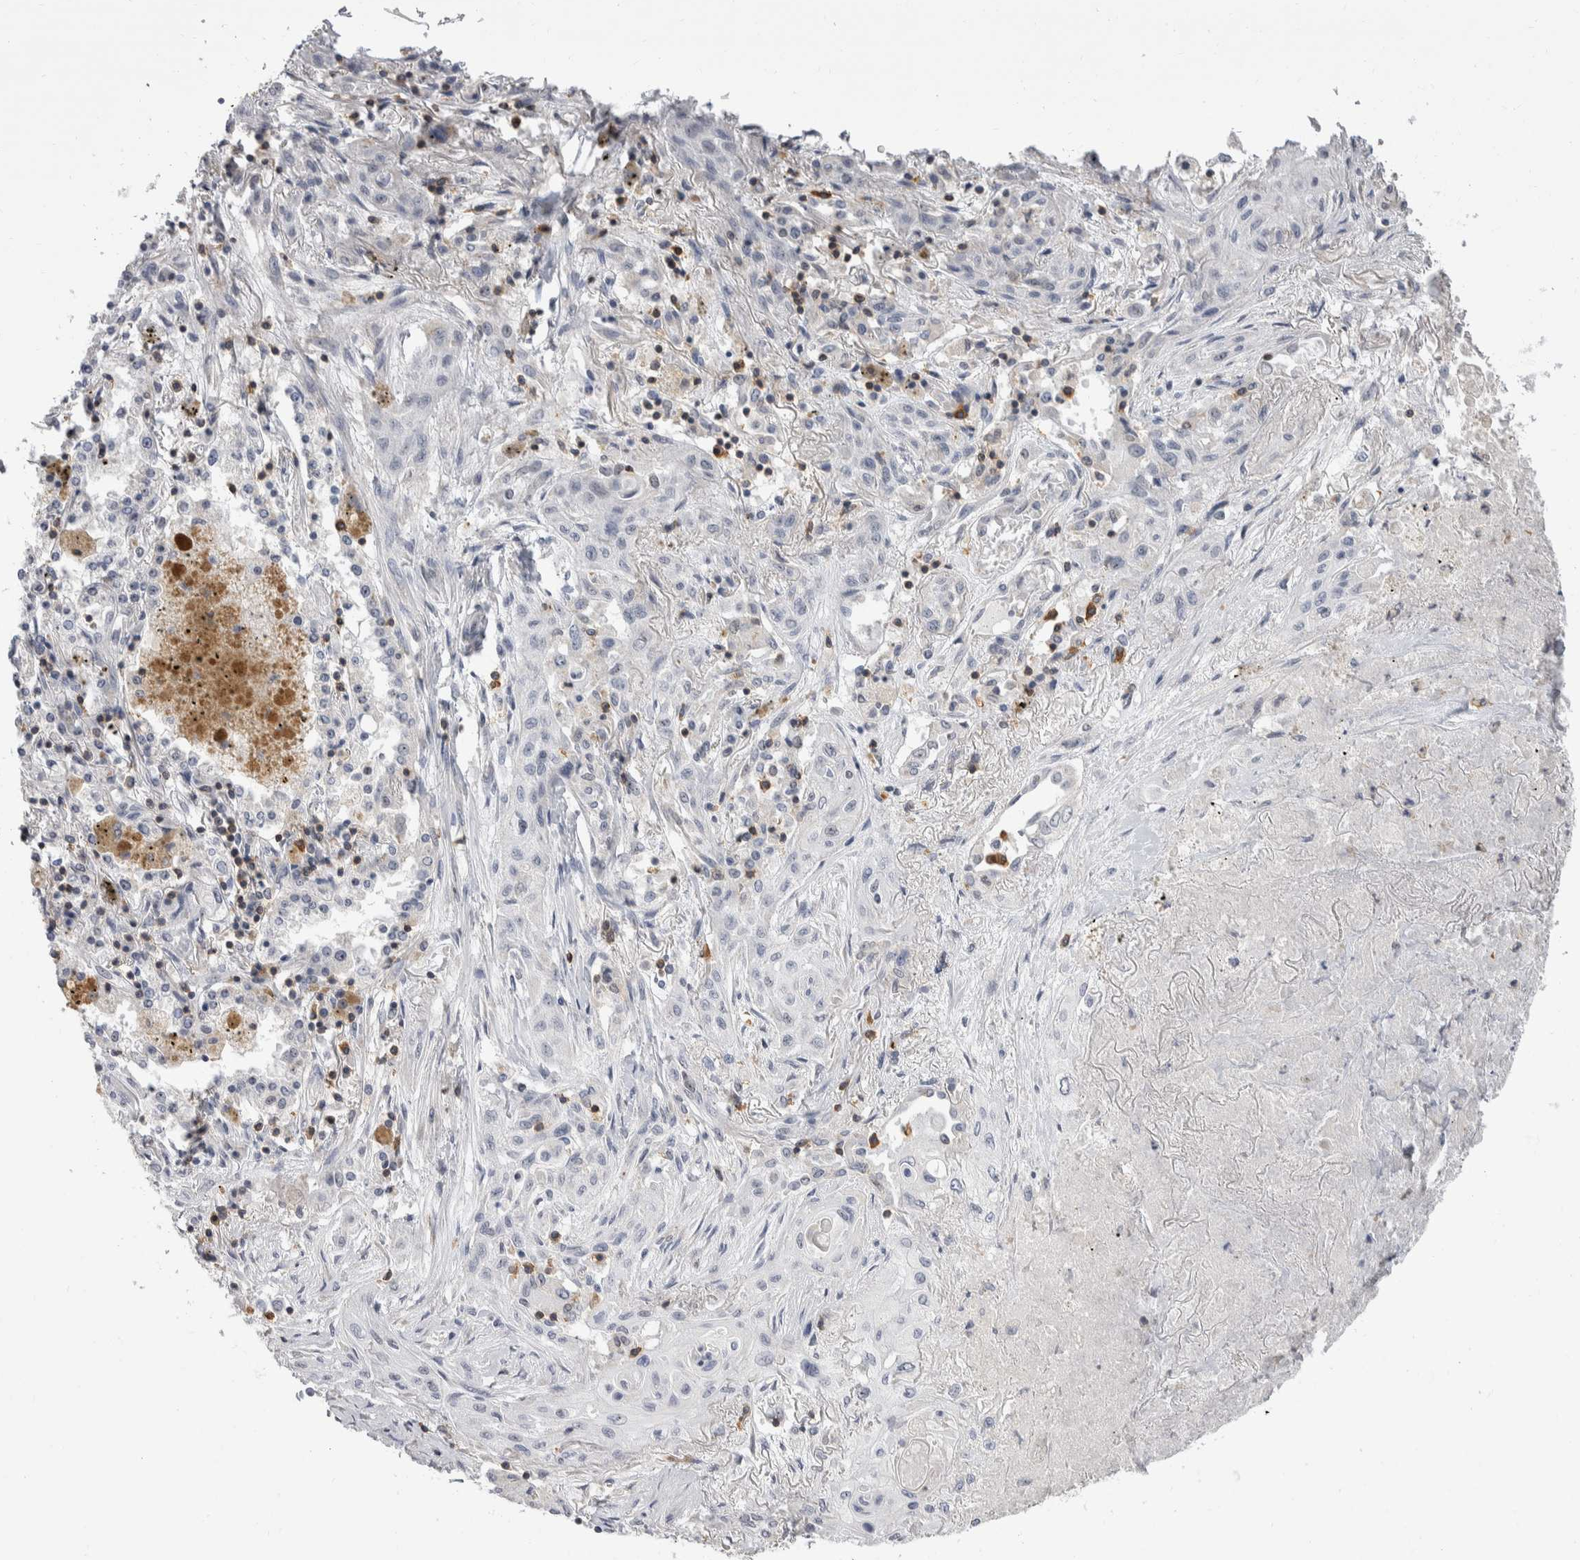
{"staining": {"intensity": "negative", "quantity": "none", "location": "none"}, "tissue": "lung cancer", "cell_type": "Tumor cells", "image_type": "cancer", "snomed": [{"axis": "morphology", "description": "Squamous cell carcinoma, NOS"}, {"axis": "topography", "description": "Lung"}], "caption": "Squamous cell carcinoma (lung) stained for a protein using IHC reveals no staining tumor cells.", "gene": "CEP295NL", "patient": {"sex": "female", "age": 47}}